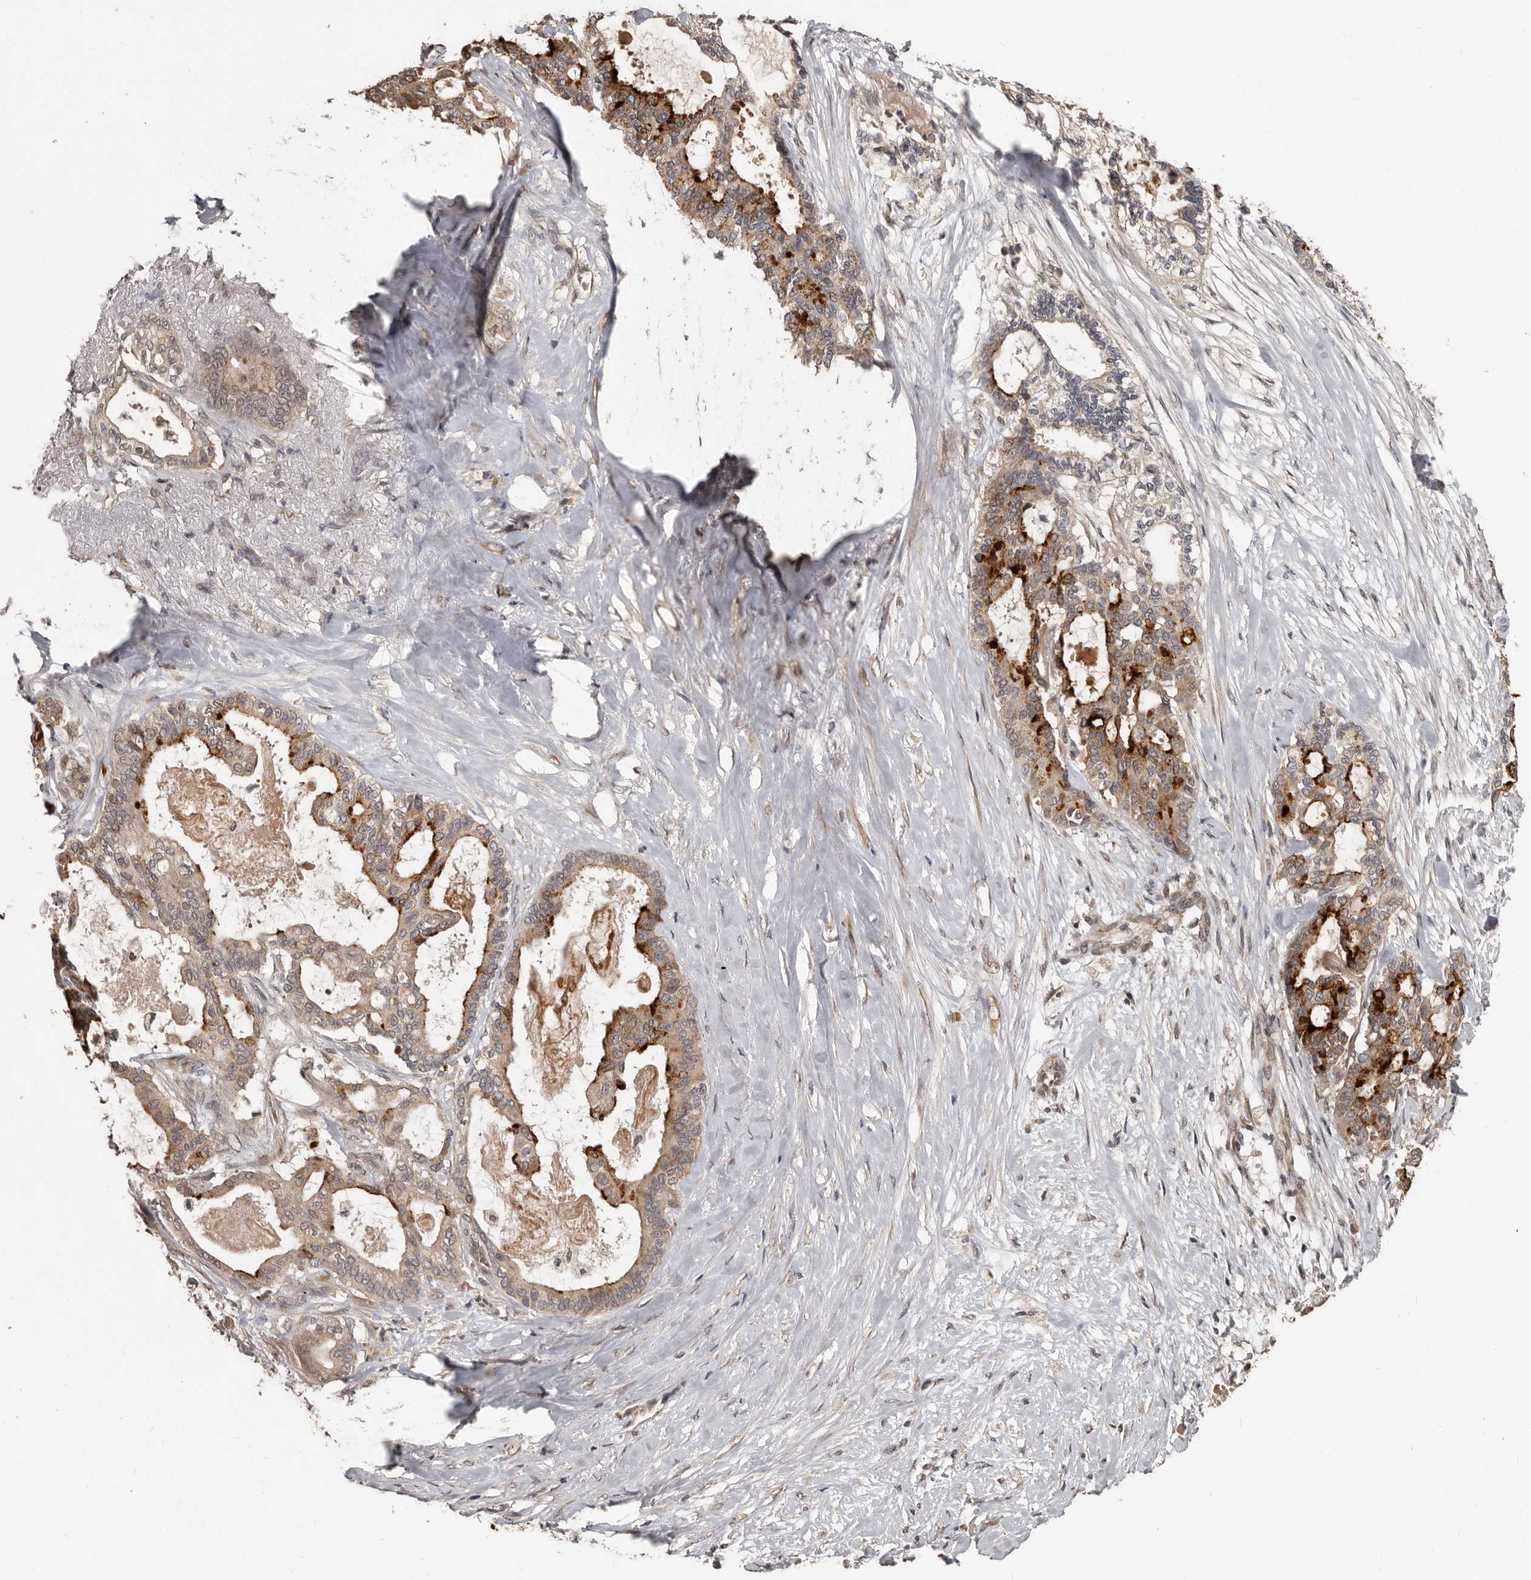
{"staining": {"intensity": "strong", "quantity": ">75%", "location": "cytoplasmic/membranous"}, "tissue": "pancreatic cancer", "cell_type": "Tumor cells", "image_type": "cancer", "snomed": [{"axis": "morphology", "description": "Adenocarcinoma, NOS"}, {"axis": "topography", "description": "Pancreas"}], "caption": "Tumor cells display high levels of strong cytoplasmic/membranous expression in approximately >75% of cells in human adenocarcinoma (pancreatic).", "gene": "ZFP14", "patient": {"sex": "male", "age": 63}}